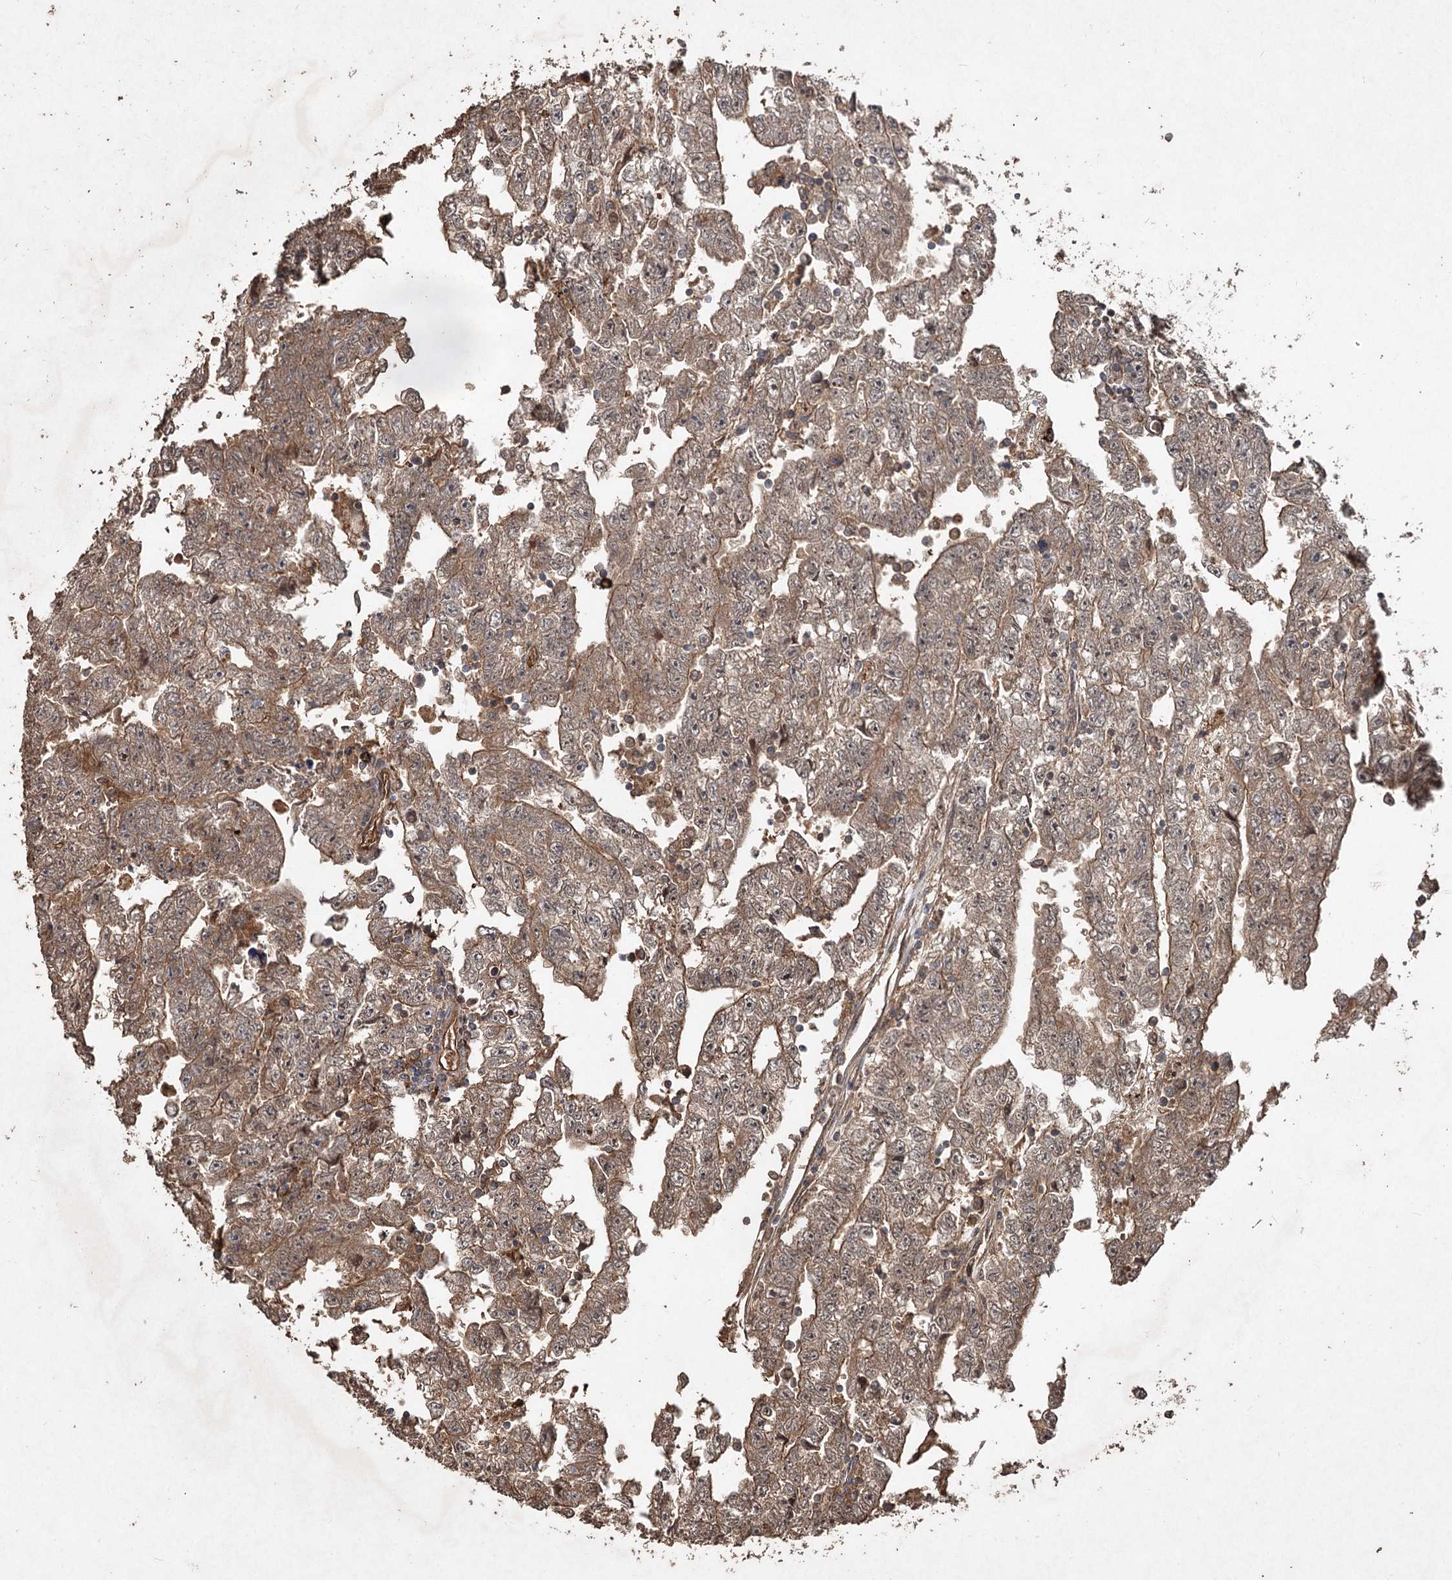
{"staining": {"intensity": "moderate", "quantity": ">75%", "location": "cytoplasmic/membranous"}, "tissue": "testis cancer", "cell_type": "Tumor cells", "image_type": "cancer", "snomed": [{"axis": "morphology", "description": "Carcinoma, Embryonal, NOS"}, {"axis": "topography", "description": "Testis"}], "caption": "Immunohistochemistry (IHC) (DAB (3,3'-diaminobenzidine)) staining of human testis embryonal carcinoma demonstrates moderate cytoplasmic/membranous protein positivity in about >75% of tumor cells.", "gene": "FBXO7", "patient": {"sex": "male", "age": 25}}